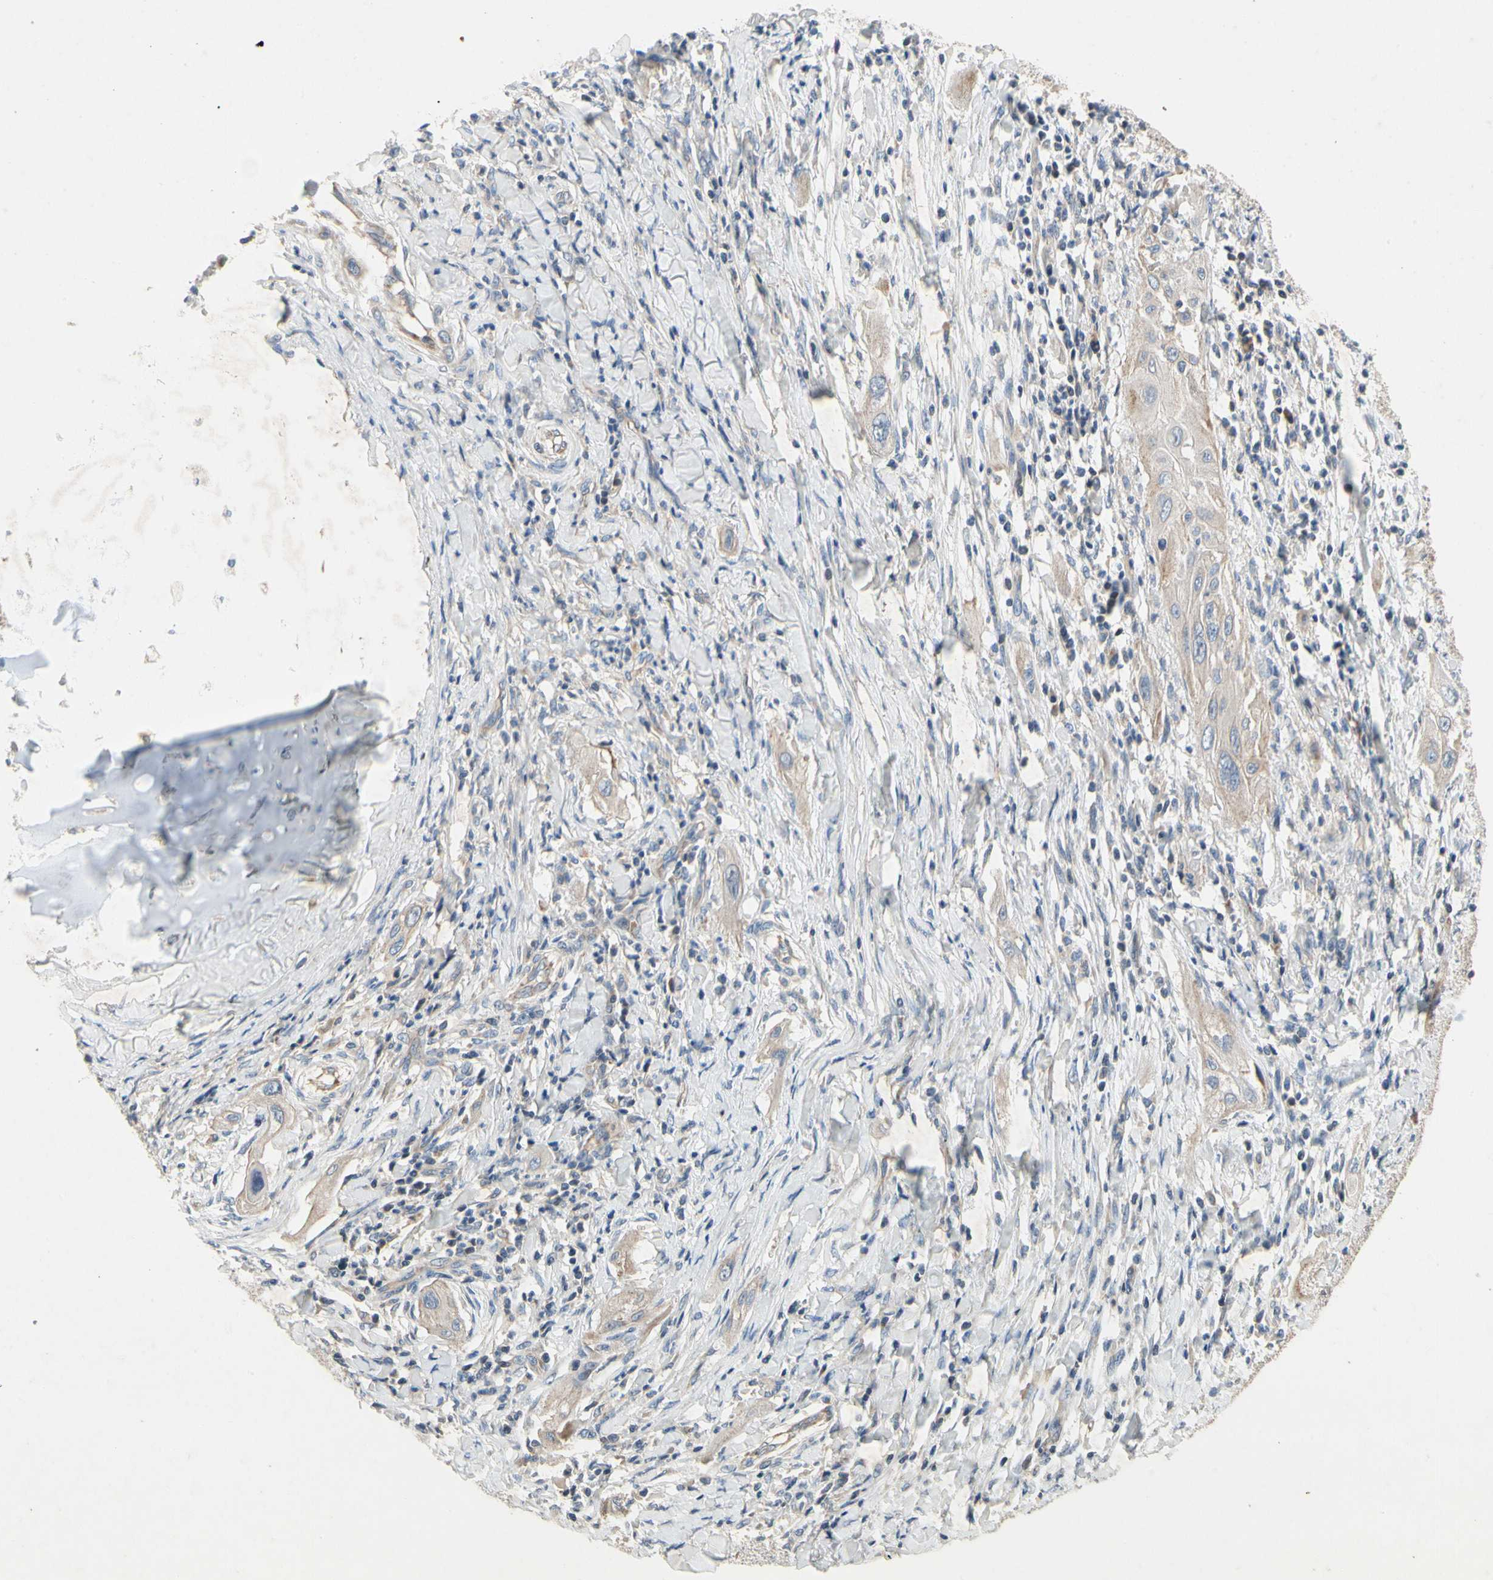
{"staining": {"intensity": "weak", "quantity": ">75%", "location": "cytoplasmic/membranous"}, "tissue": "lung cancer", "cell_type": "Tumor cells", "image_type": "cancer", "snomed": [{"axis": "morphology", "description": "Squamous cell carcinoma, NOS"}, {"axis": "topography", "description": "Lung"}], "caption": "Lung cancer tissue reveals weak cytoplasmic/membranous positivity in about >75% of tumor cells (Brightfield microscopy of DAB IHC at high magnification).", "gene": "KLHDC8B", "patient": {"sex": "female", "age": 47}}